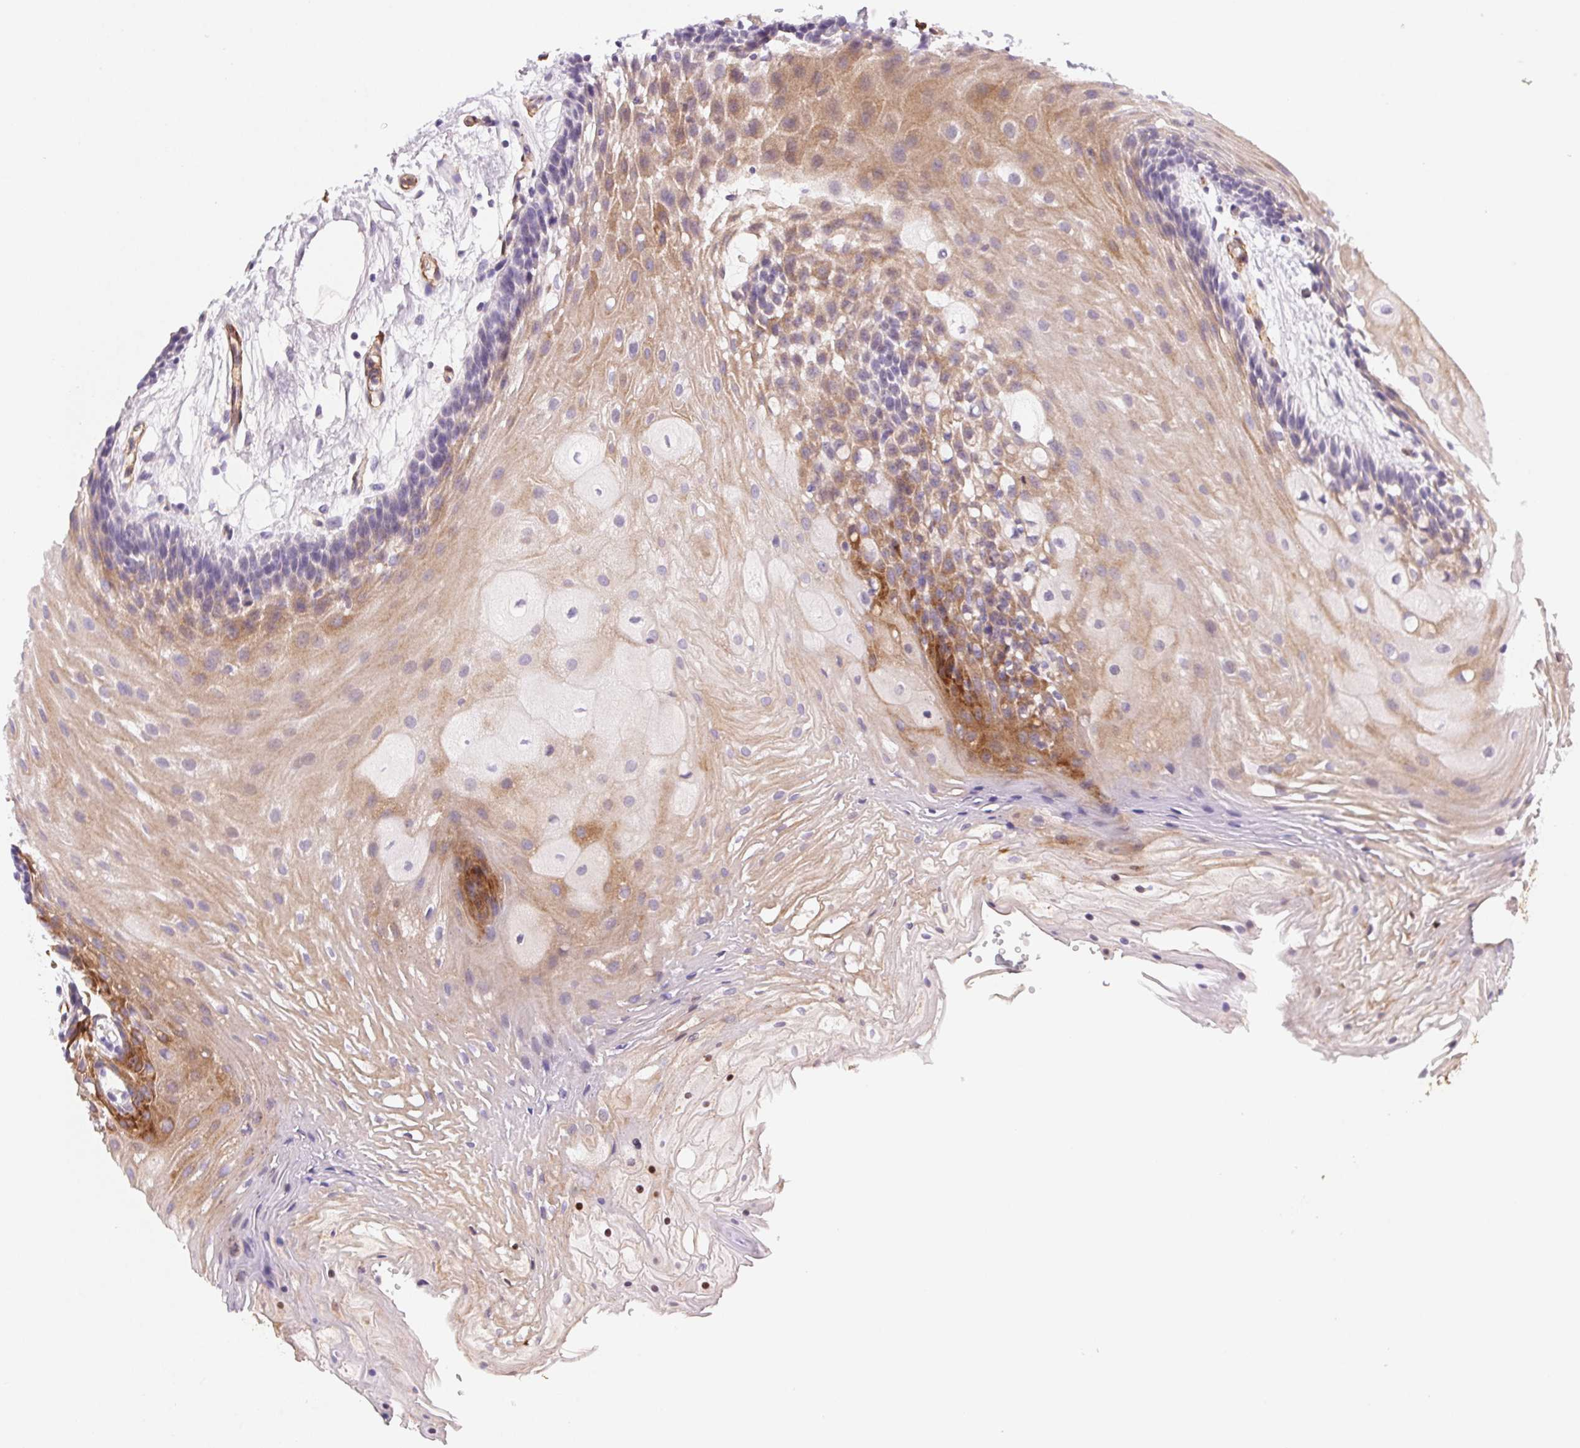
{"staining": {"intensity": "moderate", "quantity": "25%-75%", "location": "cytoplasmic/membranous"}, "tissue": "oral mucosa", "cell_type": "Squamous epithelial cells", "image_type": "normal", "snomed": [{"axis": "morphology", "description": "Normal tissue, NOS"}, {"axis": "morphology", "description": "Squamous cell carcinoma, NOS"}, {"axis": "topography", "description": "Oral tissue"}, {"axis": "topography", "description": "Tounge, NOS"}, {"axis": "topography", "description": "Head-Neck"}], "caption": "Protein positivity by immunohistochemistry shows moderate cytoplasmic/membranous expression in about 25%-75% of squamous epithelial cells in normal oral mucosa. The protein is shown in brown color, while the nuclei are stained blue.", "gene": "GPX8", "patient": {"sex": "male", "age": 62}}